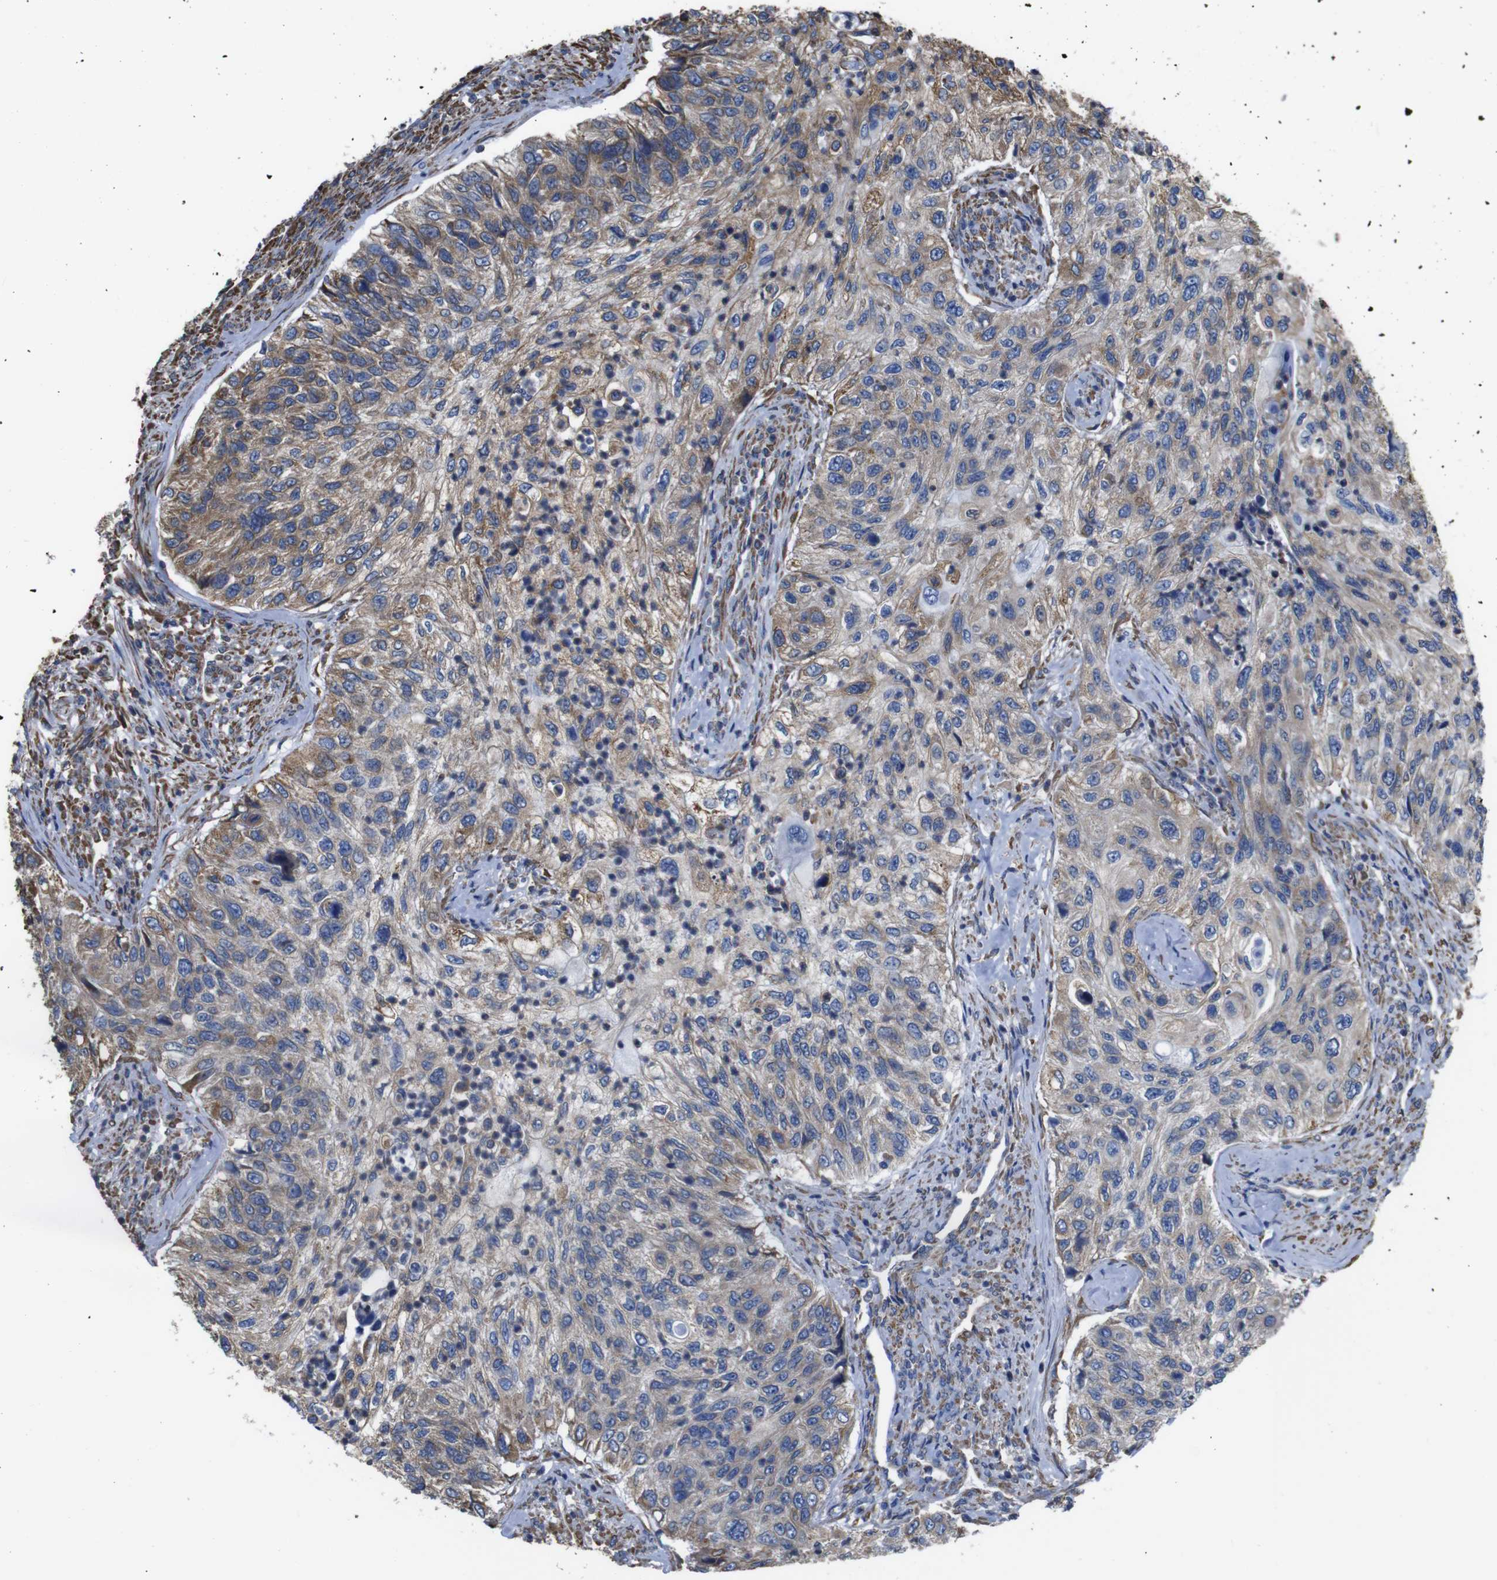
{"staining": {"intensity": "weak", "quantity": ">75%", "location": "cytoplasmic/membranous"}, "tissue": "urothelial cancer", "cell_type": "Tumor cells", "image_type": "cancer", "snomed": [{"axis": "morphology", "description": "Urothelial carcinoma, High grade"}, {"axis": "topography", "description": "Urinary bladder"}], "caption": "Immunohistochemical staining of urothelial cancer exhibits low levels of weak cytoplasmic/membranous protein expression in approximately >75% of tumor cells. (brown staining indicates protein expression, while blue staining denotes nuclei).", "gene": "PPIB", "patient": {"sex": "female", "age": 60}}